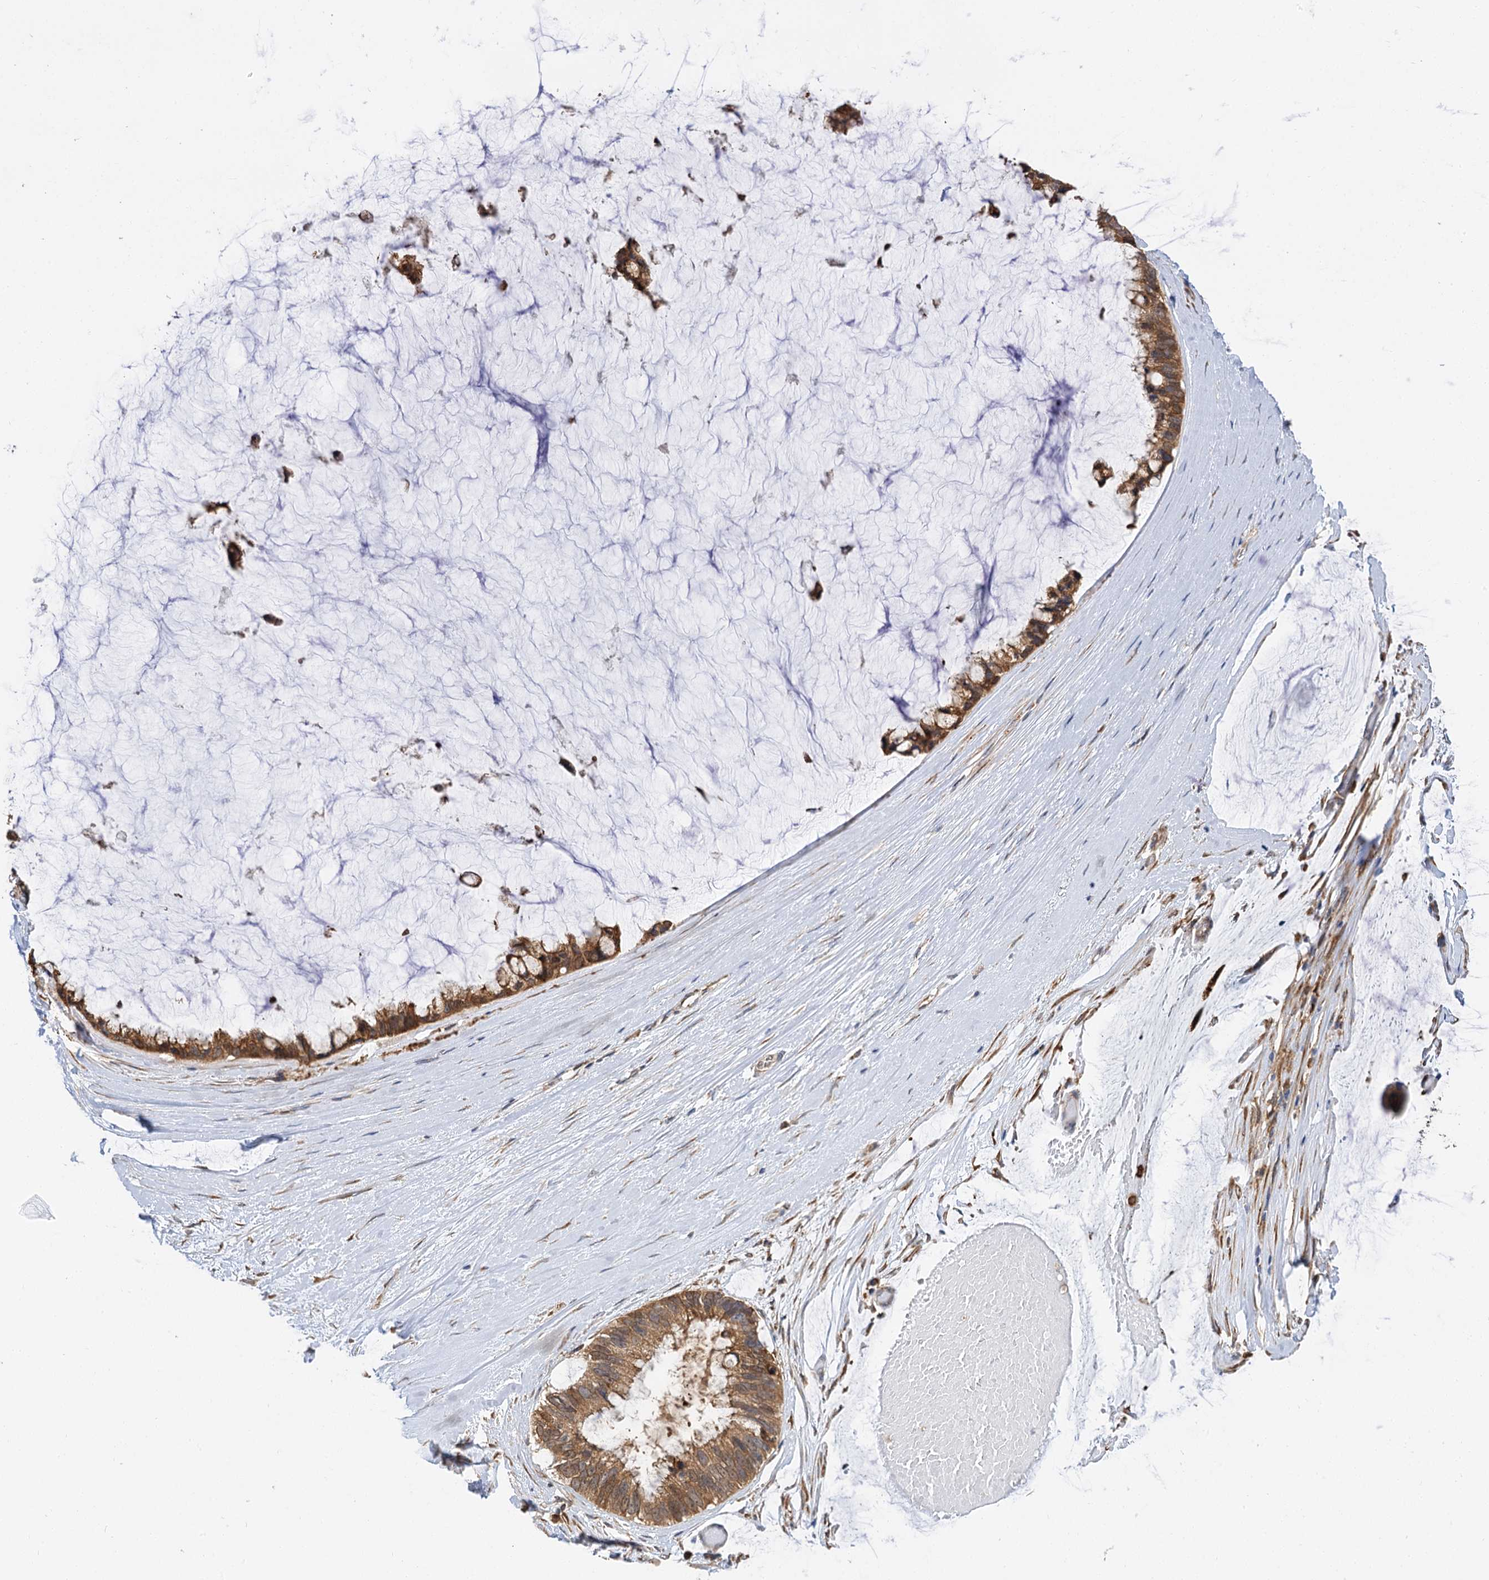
{"staining": {"intensity": "moderate", "quantity": ">75%", "location": "cytoplasmic/membranous"}, "tissue": "ovarian cancer", "cell_type": "Tumor cells", "image_type": "cancer", "snomed": [{"axis": "morphology", "description": "Cystadenocarcinoma, mucinous, NOS"}, {"axis": "topography", "description": "Ovary"}], "caption": "Protein expression analysis of ovarian cancer demonstrates moderate cytoplasmic/membranous expression in approximately >75% of tumor cells.", "gene": "PPIP5K2", "patient": {"sex": "female", "age": 39}}